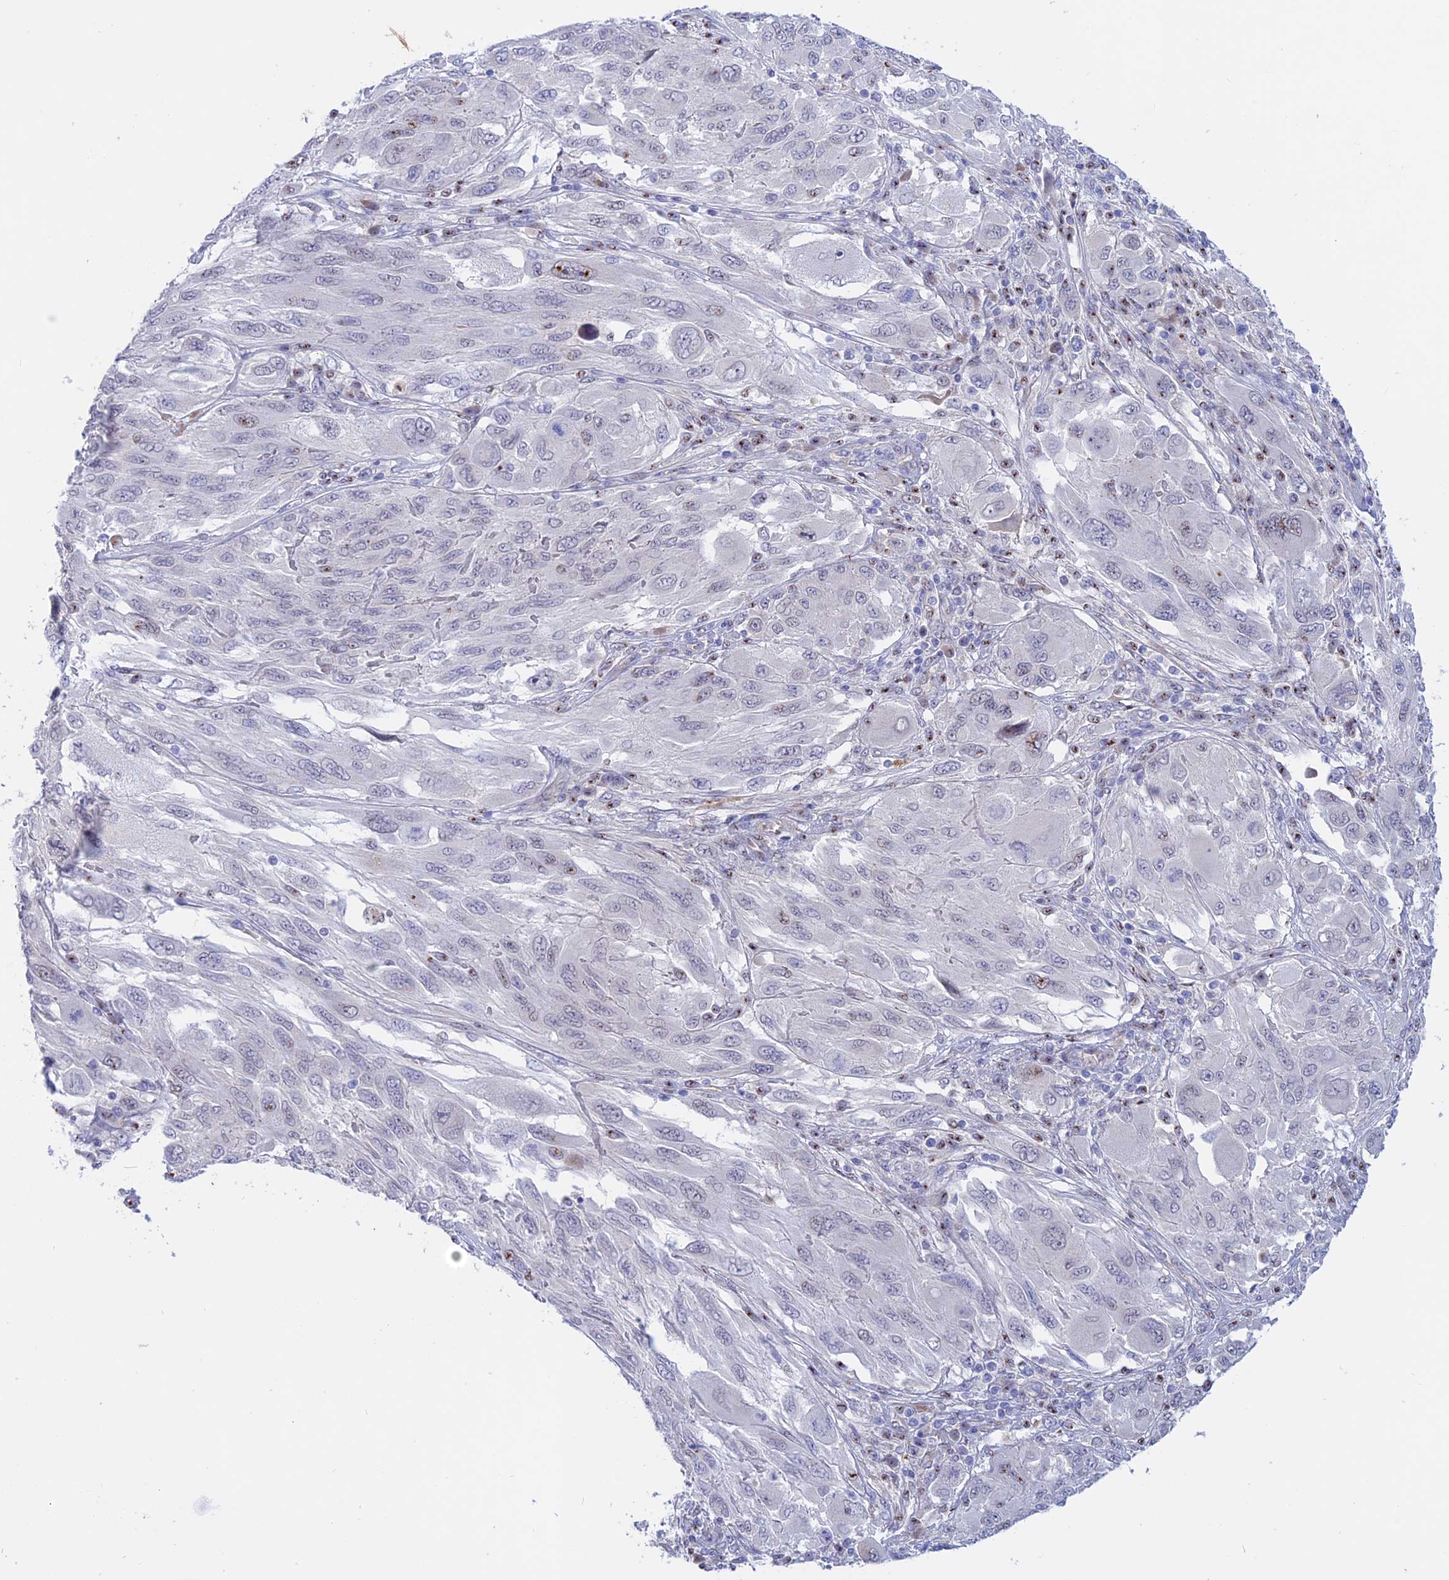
{"staining": {"intensity": "weak", "quantity": "<25%", "location": "nuclear"}, "tissue": "melanoma", "cell_type": "Tumor cells", "image_type": "cancer", "snomed": [{"axis": "morphology", "description": "Malignant melanoma, NOS"}, {"axis": "topography", "description": "Skin"}], "caption": "Tumor cells show no significant expression in malignant melanoma.", "gene": "GK5", "patient": {"sex": "female", "age": 91}}